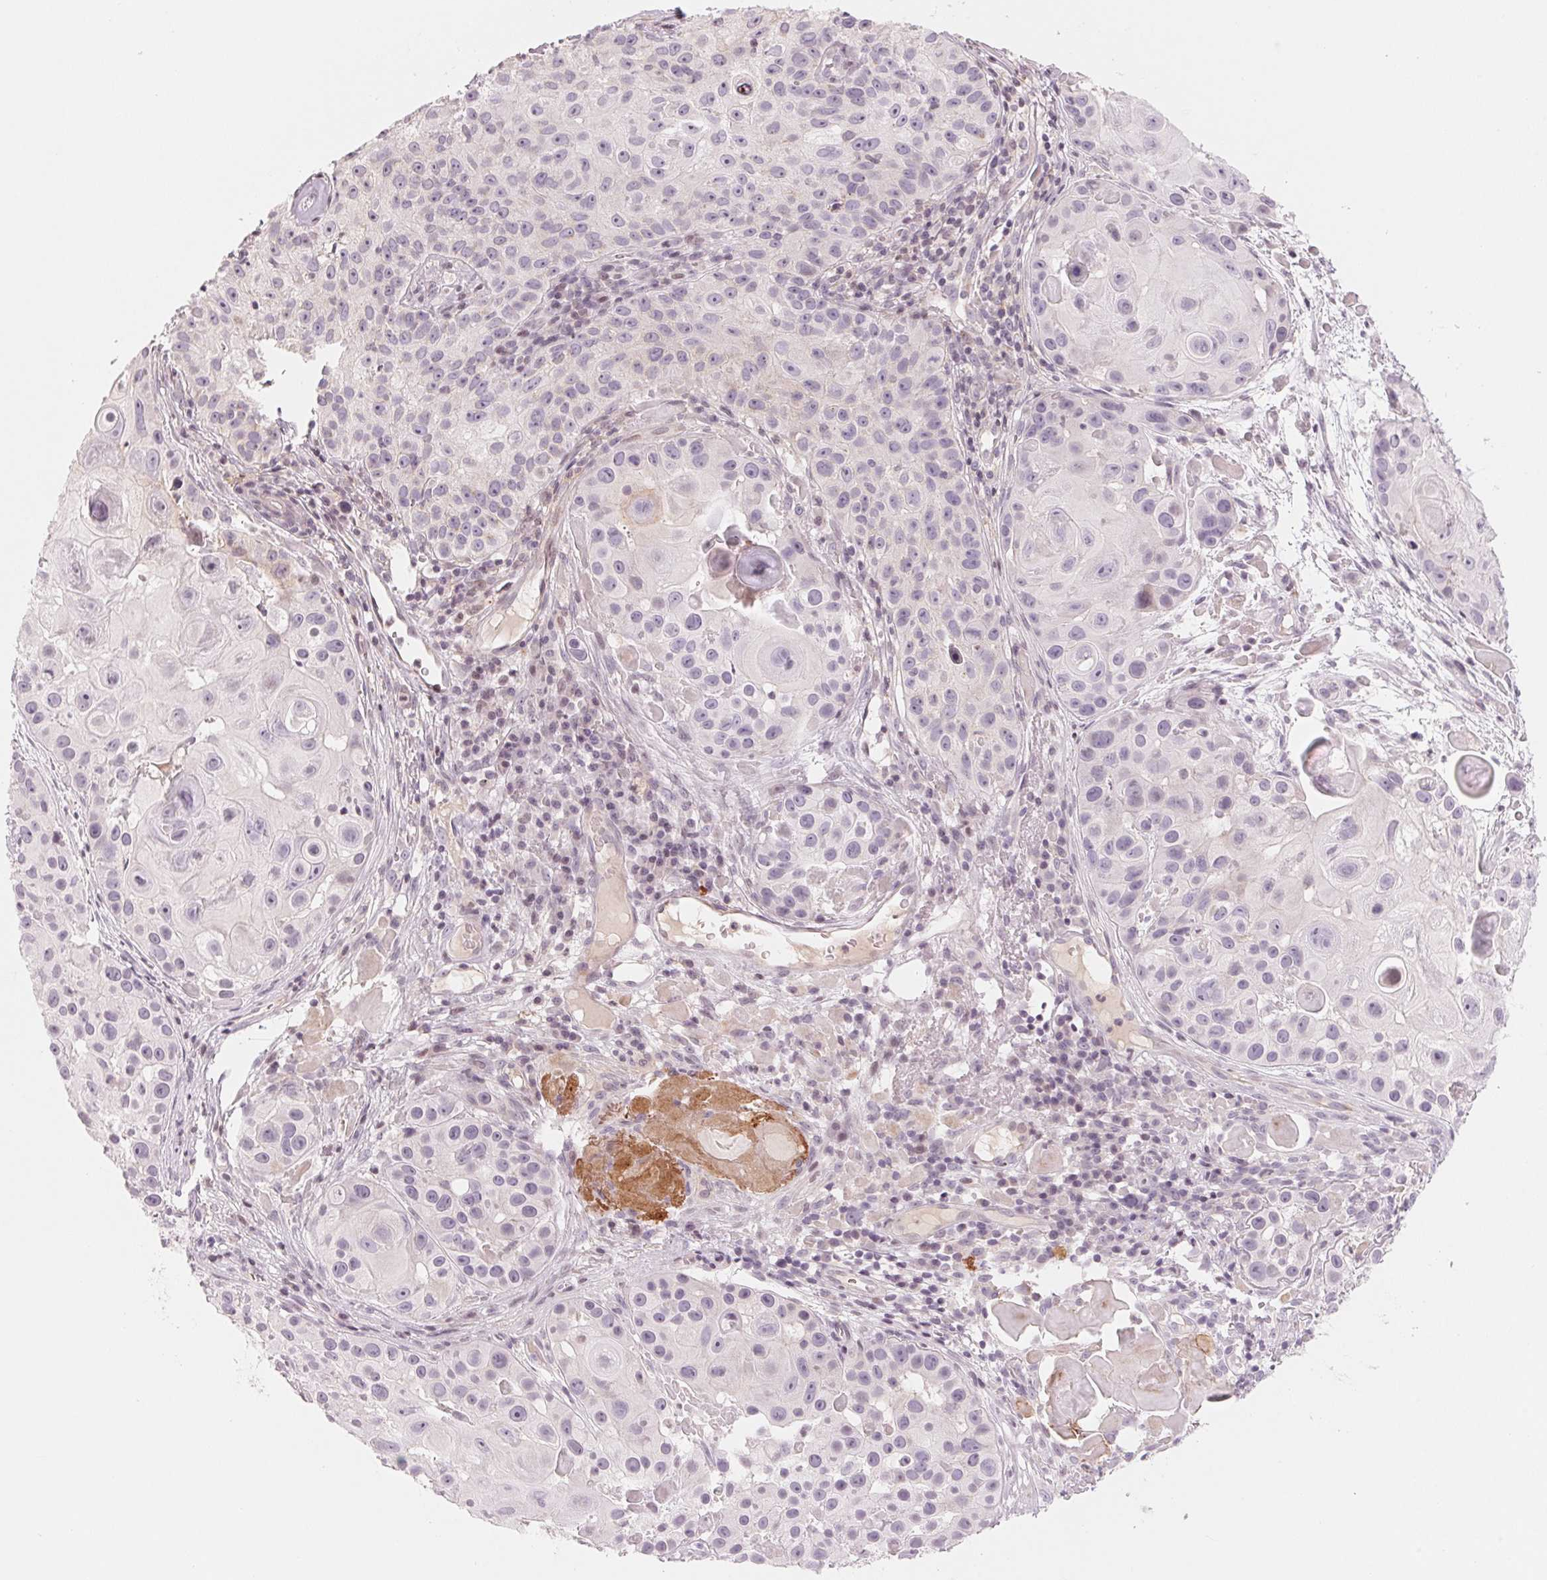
{"staining": {"intensity": "negative", "quantity": "none", "location": "none"}, "tissue": "skin cancer", "cell_type": "Tumor cells", "image_type": "cancer", "snomed": [{"axis": "morphology", "description": "Squamous cell carcinoma, NOS"}, {"axis": "topography", "description": "Skin"}], "caption": "Tumor cells are negative for brown protein staining in skin squamous cell carcinoma. (IHC, brightfield microscopy, high magnification).", "gene": "SLC17A4", "patient": {"sex": "male", "age": 92}}